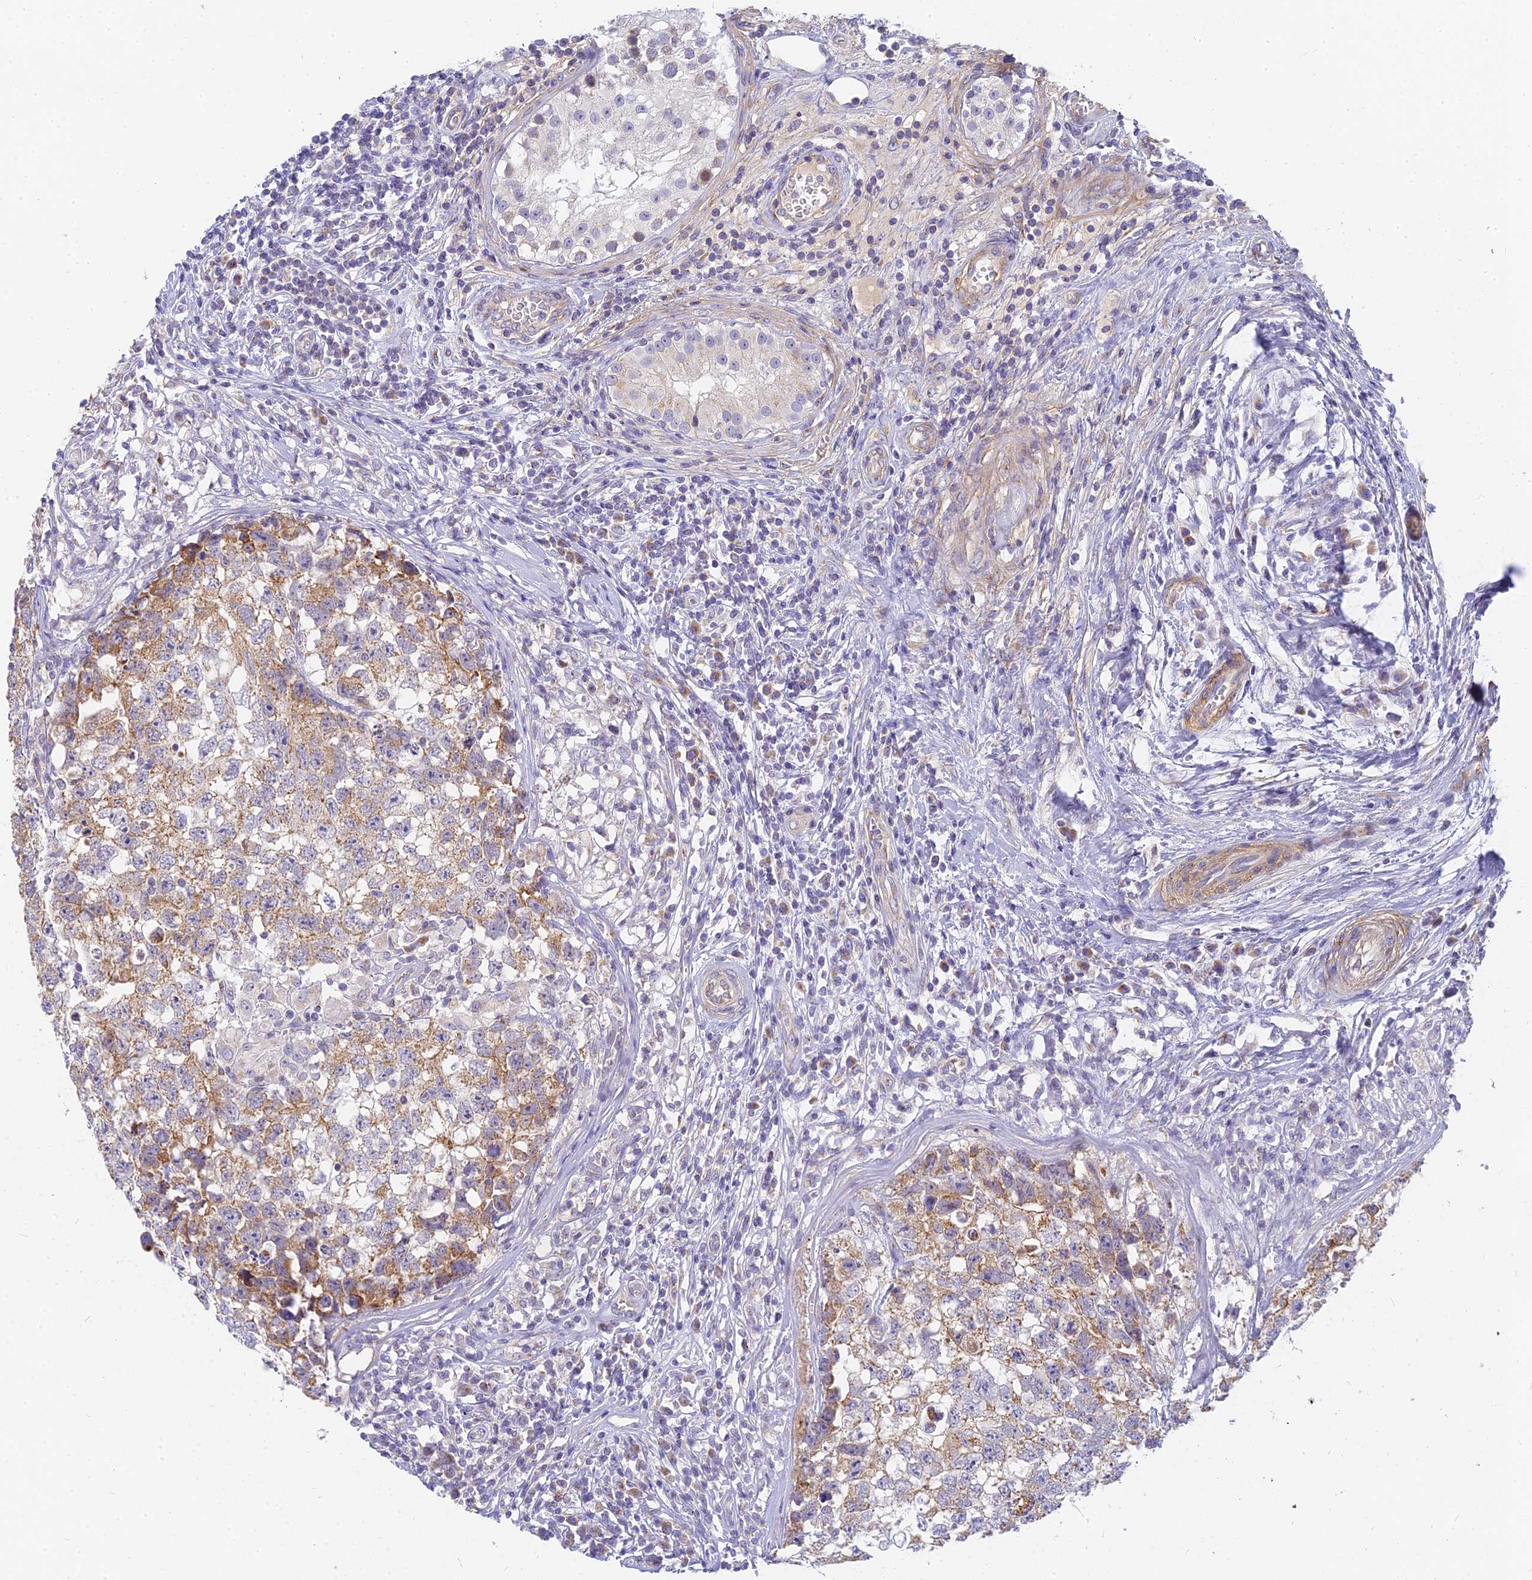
{"staining": {"intensity": "moderate", "quantity": "25%-75%", "location": "cytoplasmic/membranous"}, "tissue": "testis cancer", "cell_type": "Tumor cells", "image_type": "cancer", "snomed": [{"axis": "morphology", "description": "Seminoma, NOS"}, {"axis": "morphology", "description": "Carcinoma, Embryonal, NOS"}, {"axis": "topography", "description": "Testis"}], "caption": "High-power microscopy captured an IHC micrograph of testis cancer (embryonal carcinoma), revealing moderate cytoplasmic/membranous positivity in approximately 25%-75% of tumor cells. (Stains: DAB in brown, nuclei in blue, Microscopy: brightfield microscopy at high magnification).", "gene": "MRPL15", "patient": {"sex": "male", "age": 29}}